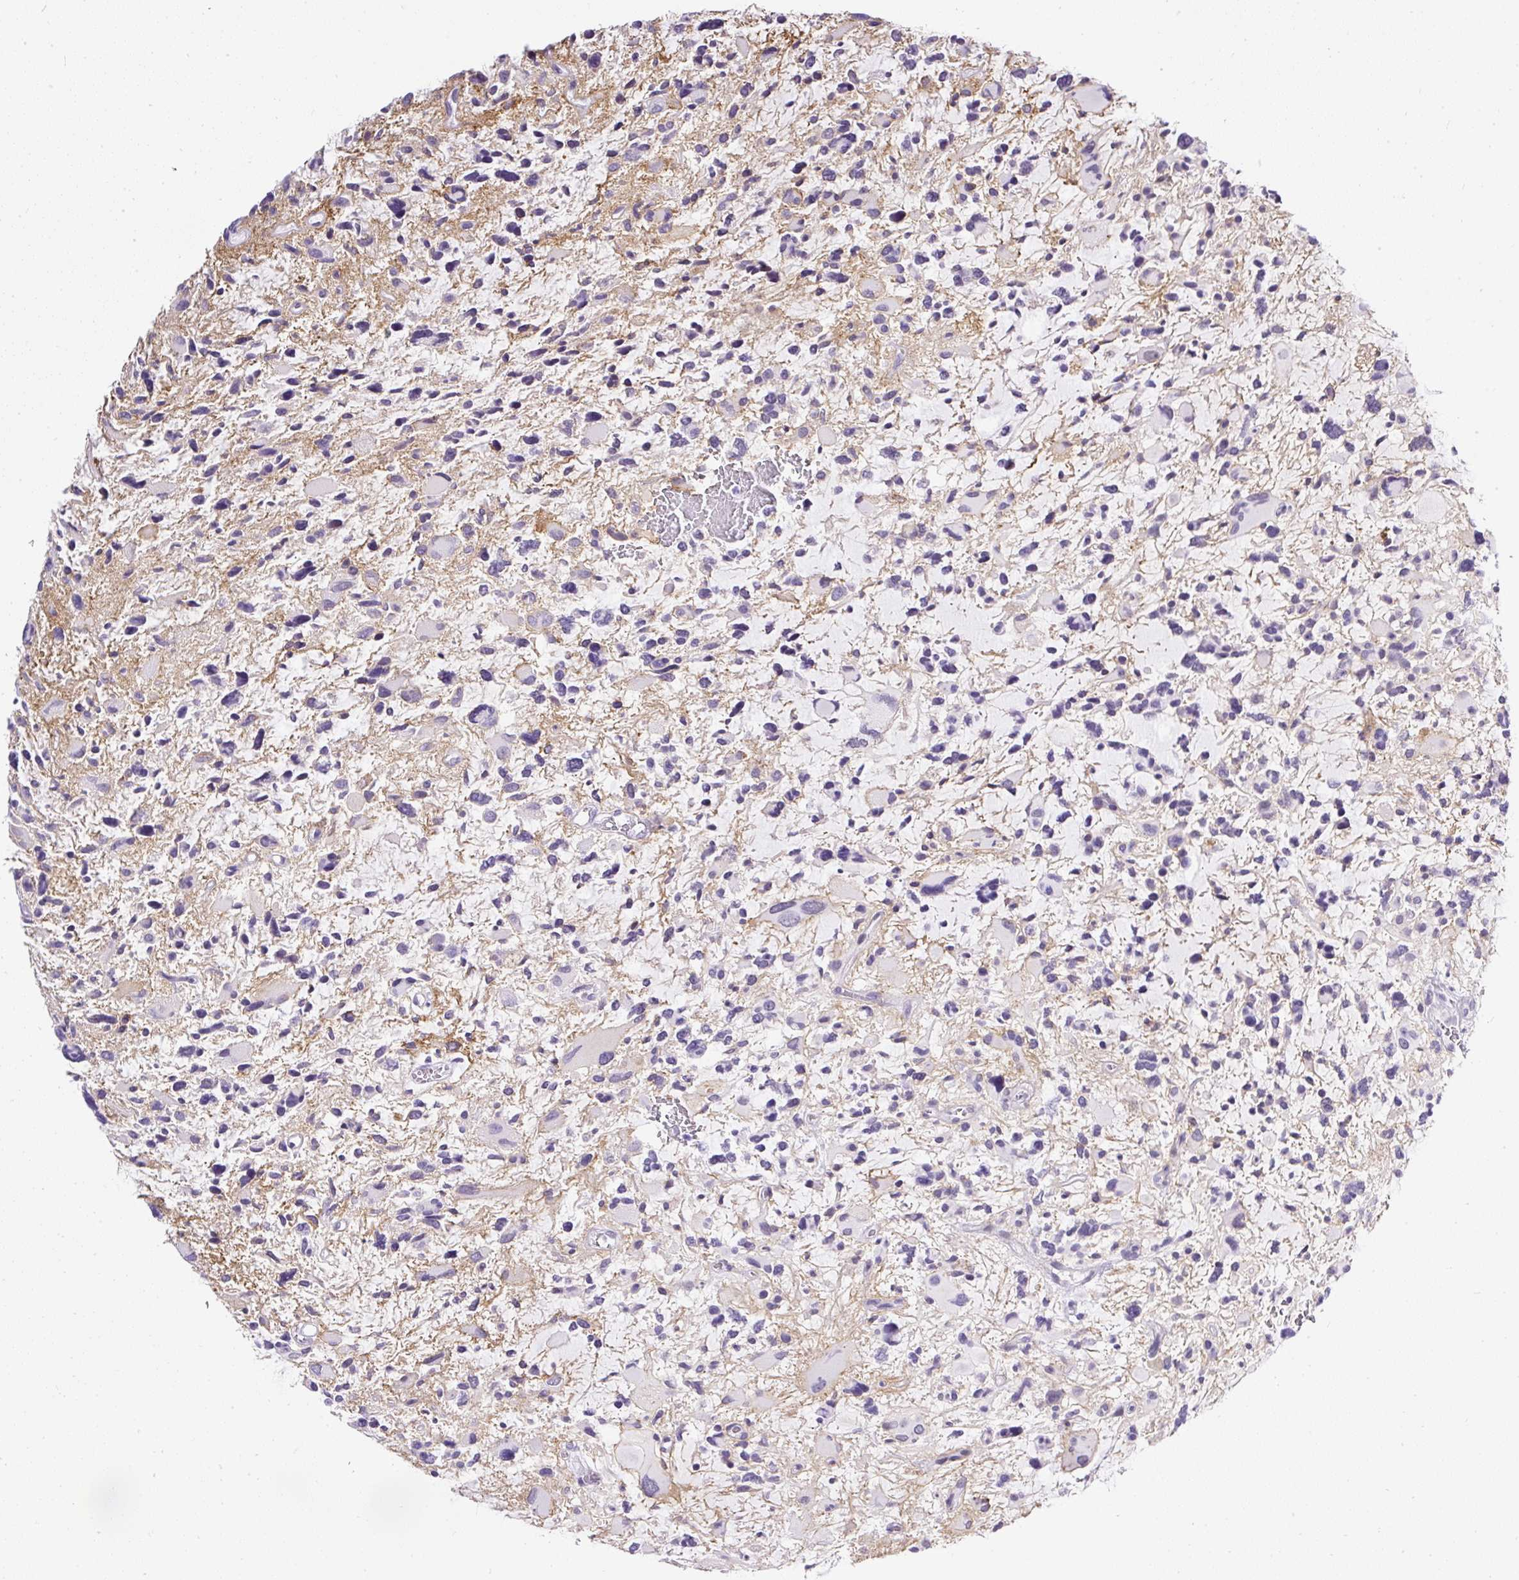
{"staining": {"intensity": "negative", "quantity": "none", "location": "none"}, "tissue": "glioma", "cell_type": "Tumor cells", "image_type": "cancer", "snomed": [{"axis": "morphology", "description": "Glioma, malignant, High grade"}, {"axis": "topography", "description": "Brain"}], "caption": "The histopathology image exhibits no significant expression in tumor cells of high-grade glioma (malignant).", "gene": "WNT10B", "patient": {"sex": "female", "age": 11}}